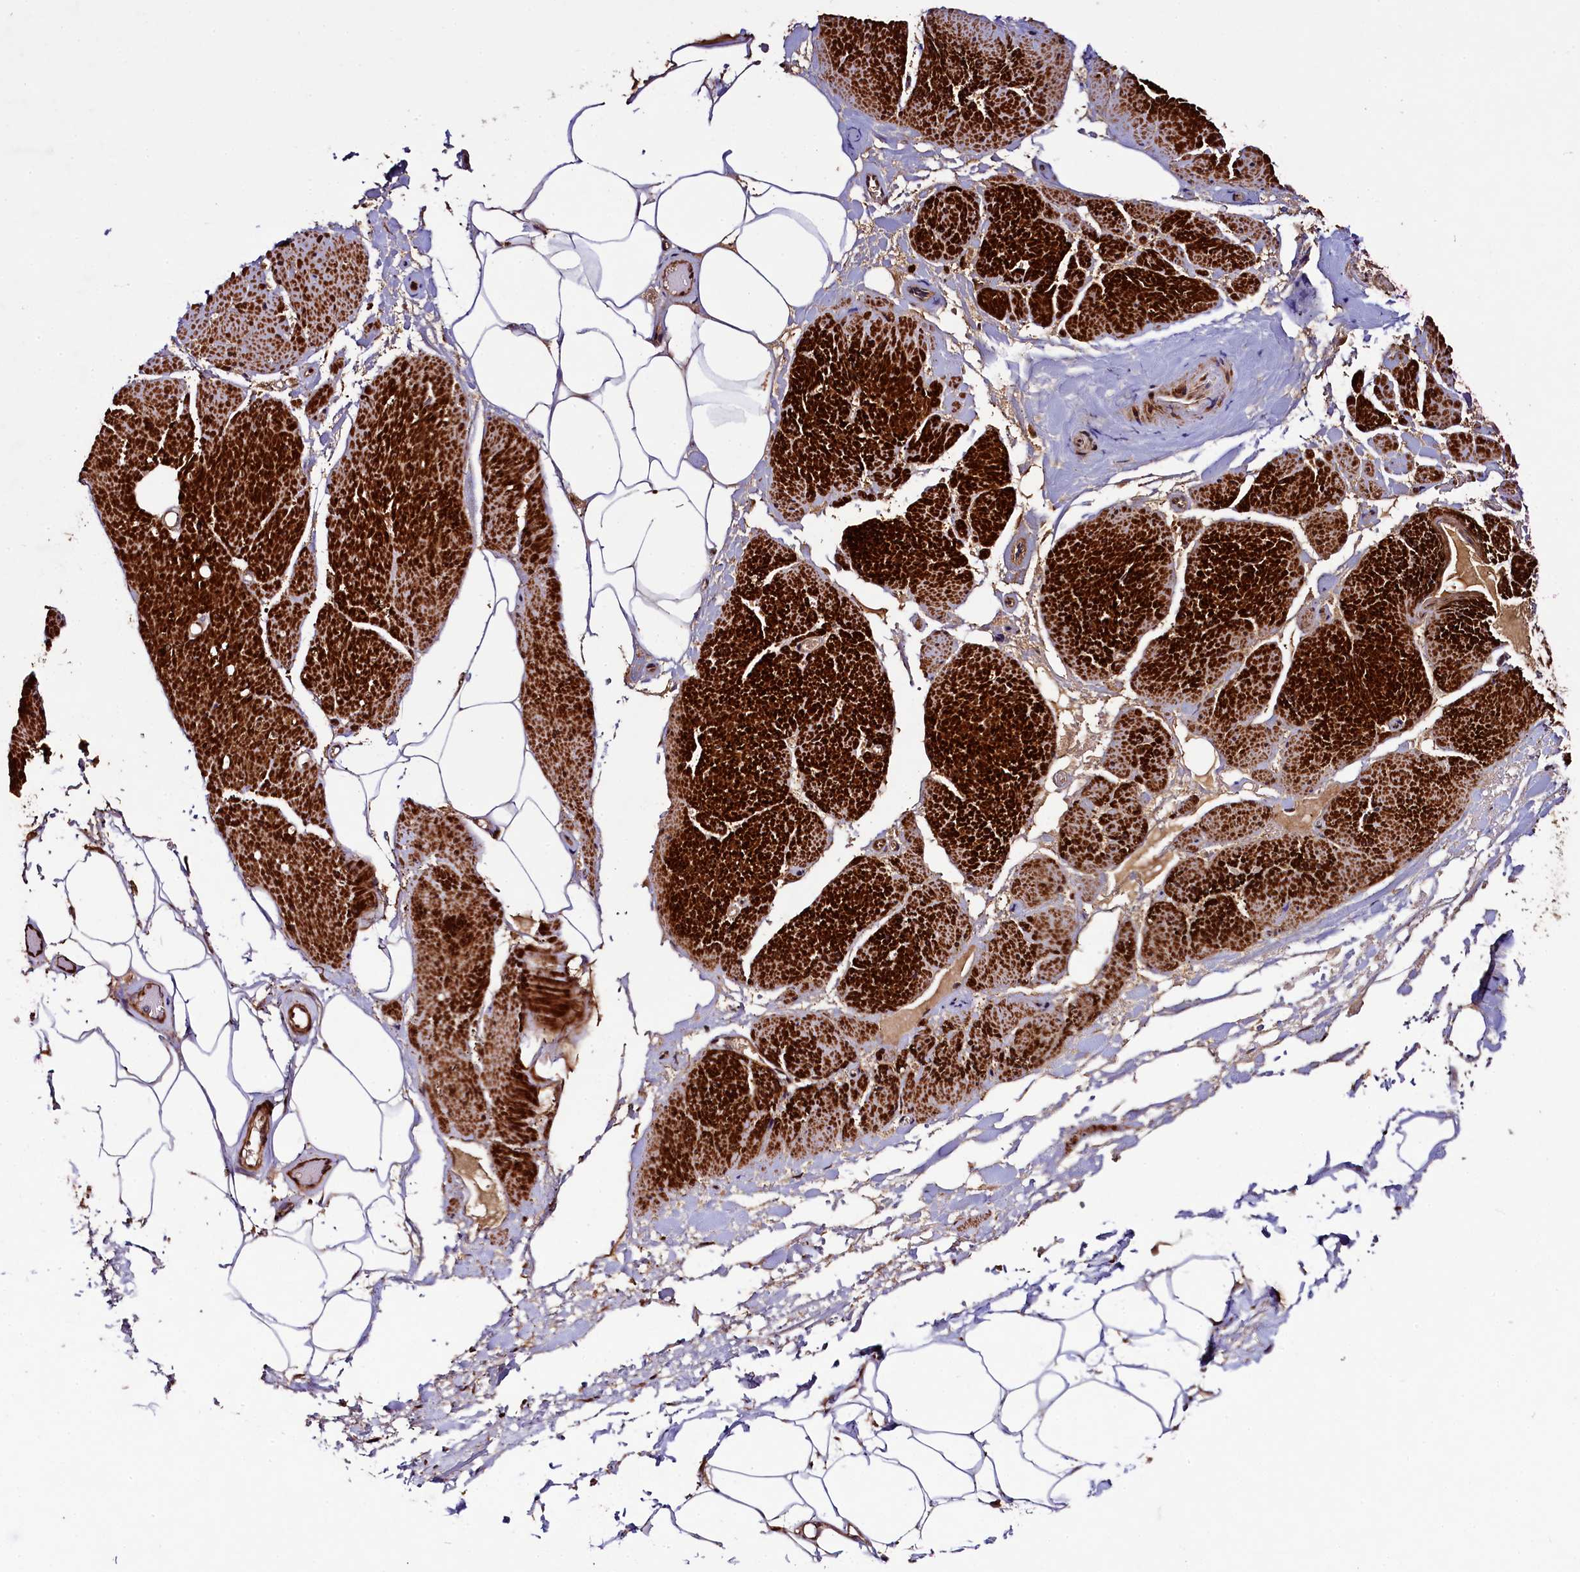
{"staining": {"intensity": "strong", "quantity": ">75%", "location": "cytoplasmic/membranous"}, "tissue": "adipose tissue", "cell_type": "Adipocytes", "image_type": "normal", "snomed": [{"axis": "morphology", "description": "Normal tissue, NOS"}, {"axis": "morphology", "description": "Adenocarcinoma, Low grade"}, {"axis": "topography", "description": "Prostate"}, {"axis": "topography", "description": "Peripheral nerve tissue"}], "caption": "A micrograph of human adipose tissue stained for a protein shows strong cytoplasmic/membranous brown staining in adipocytes.", "gene": "CCDC102A", "patient": {"sex": "male", "age": 63}}